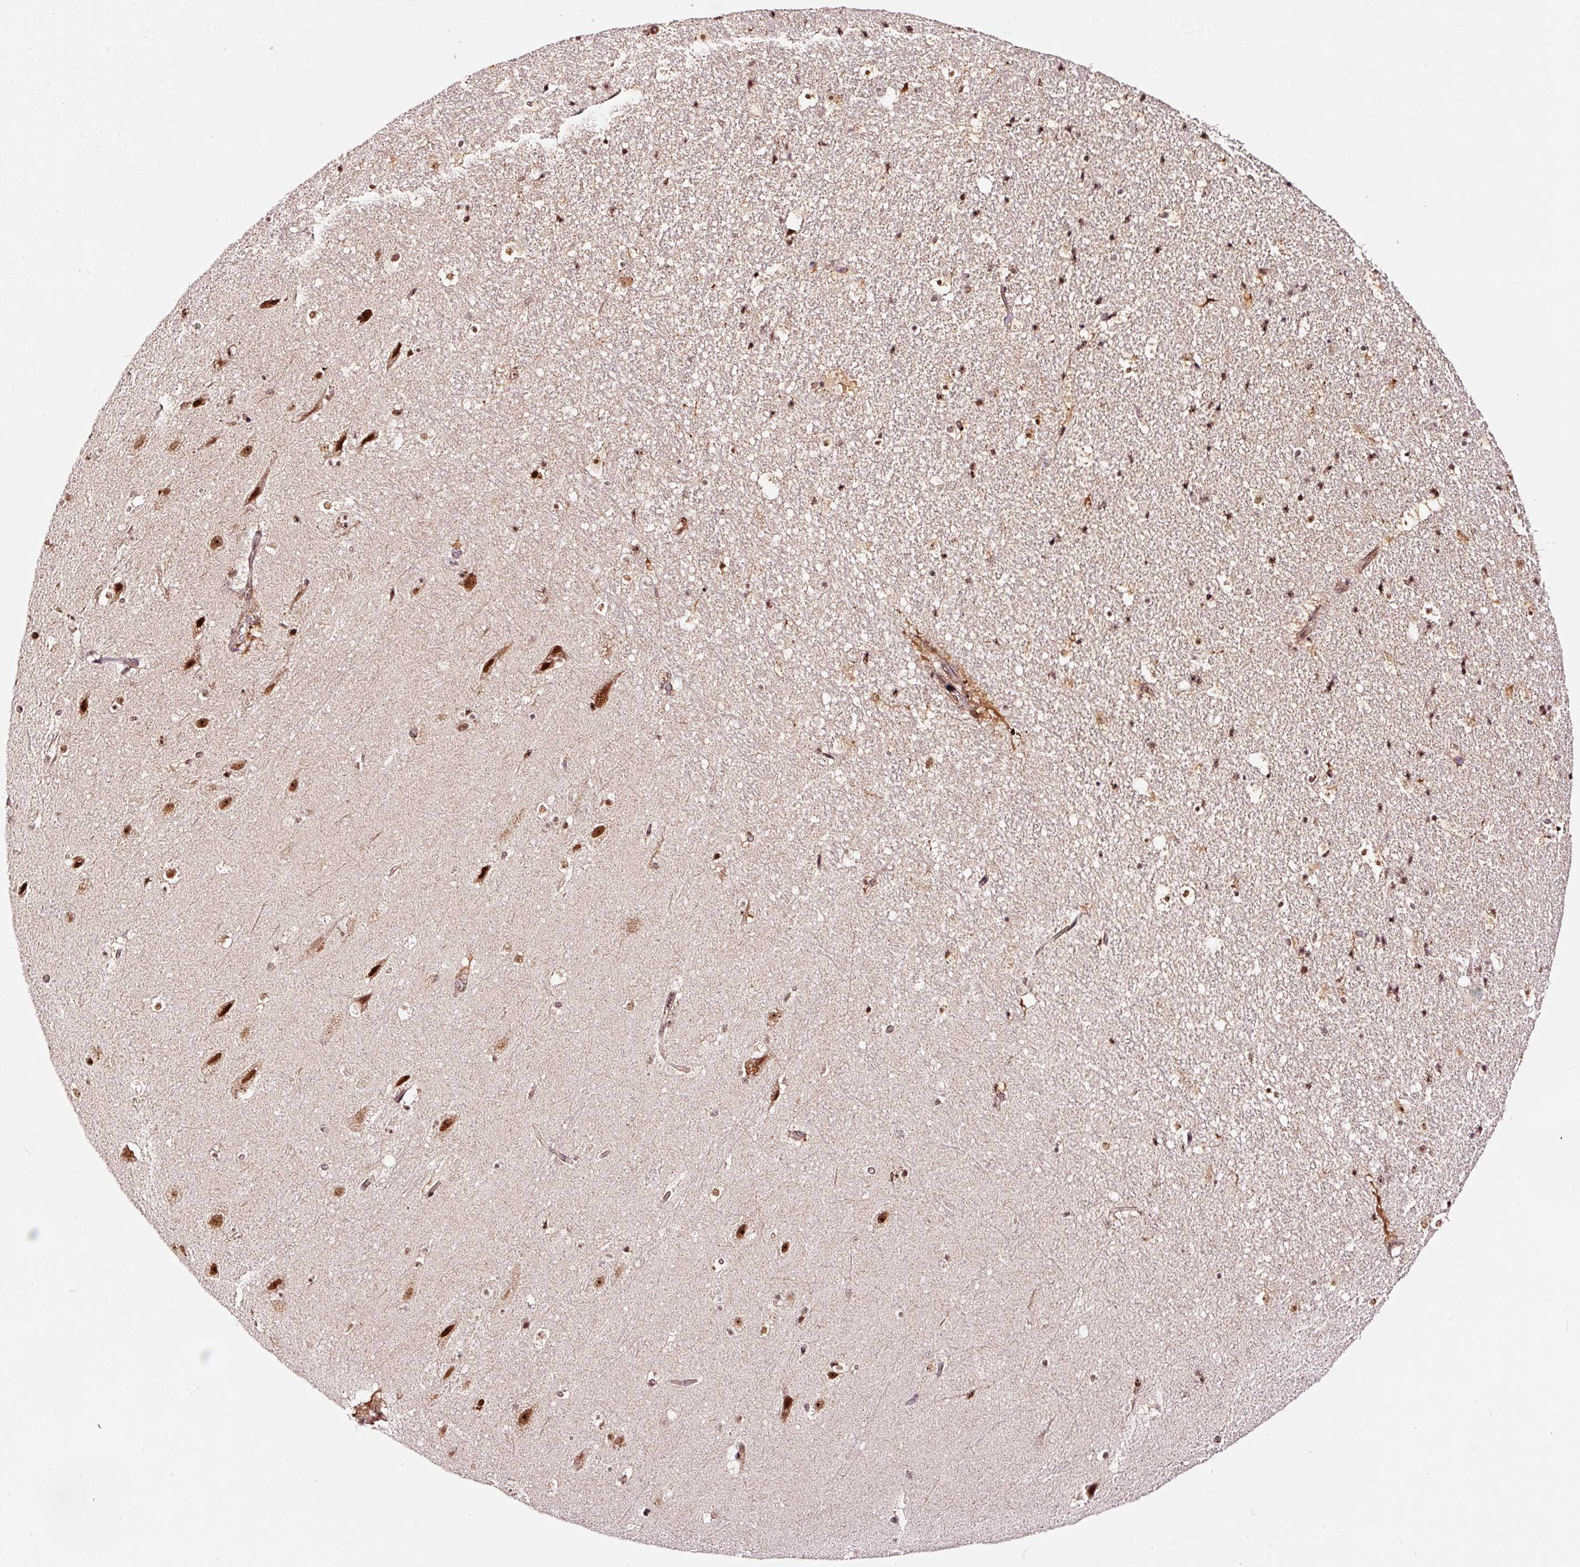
{"staining": {"intensity": "moderate", "quantity": "25%-75%", "location": "nuclear"}, "tissue": "hippocampus", "cell_type": "Glial cells", "image_type": "normal", "snomed": [{"axis": "morphology", "description": "Normal tissue, NOS"}, {"axis": "topography", "description": "Hippocampus"}], "caption": "Immunohistochemistry (IHC) histopathology image of unremarkable human hippocampus stained for a protein (brown), which shows medium levels of moderate nuclear staining in about 25%-75% of glial cells.", "gene": "RFC4", "patient": {"sex": "male", "age": 37}}